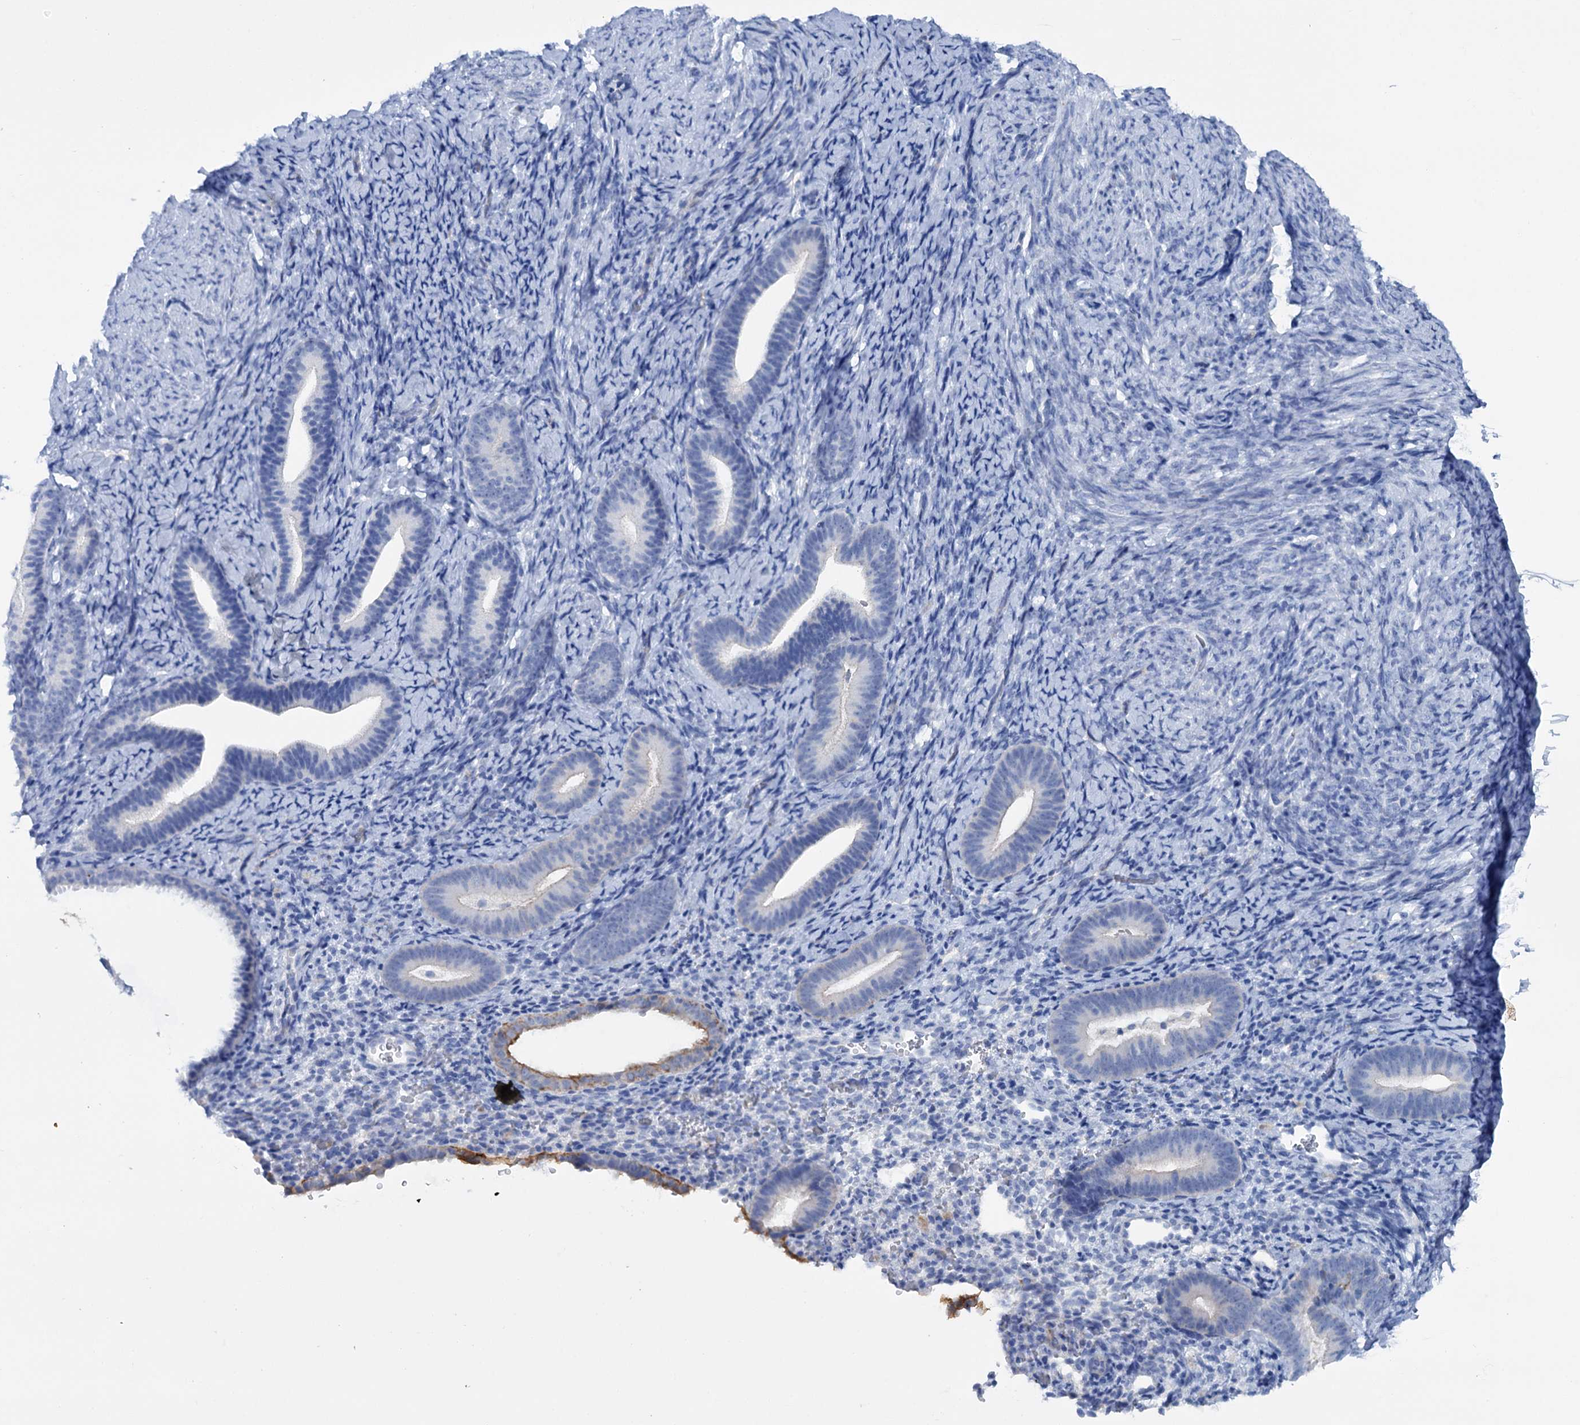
{"staining": {"intensity": "negative", "quantity": "none", "location": "none"}, "tissue": "endometrium", "cell_type": "Cells in endometrial stroma", "image_type": "normal", "snomed": [{"axis": "morphology", "description": "Normal tissue, NOS"}, {"axis": "topography", "description": "Endometrium"}], "caption": "IHC micrograph of benign human endometrium stained for a protein (brown), which reveals no positivity in cells in endometrial stroma.", "gene": "FAAP20", "patient": {"sex": "female", "age": 65}}